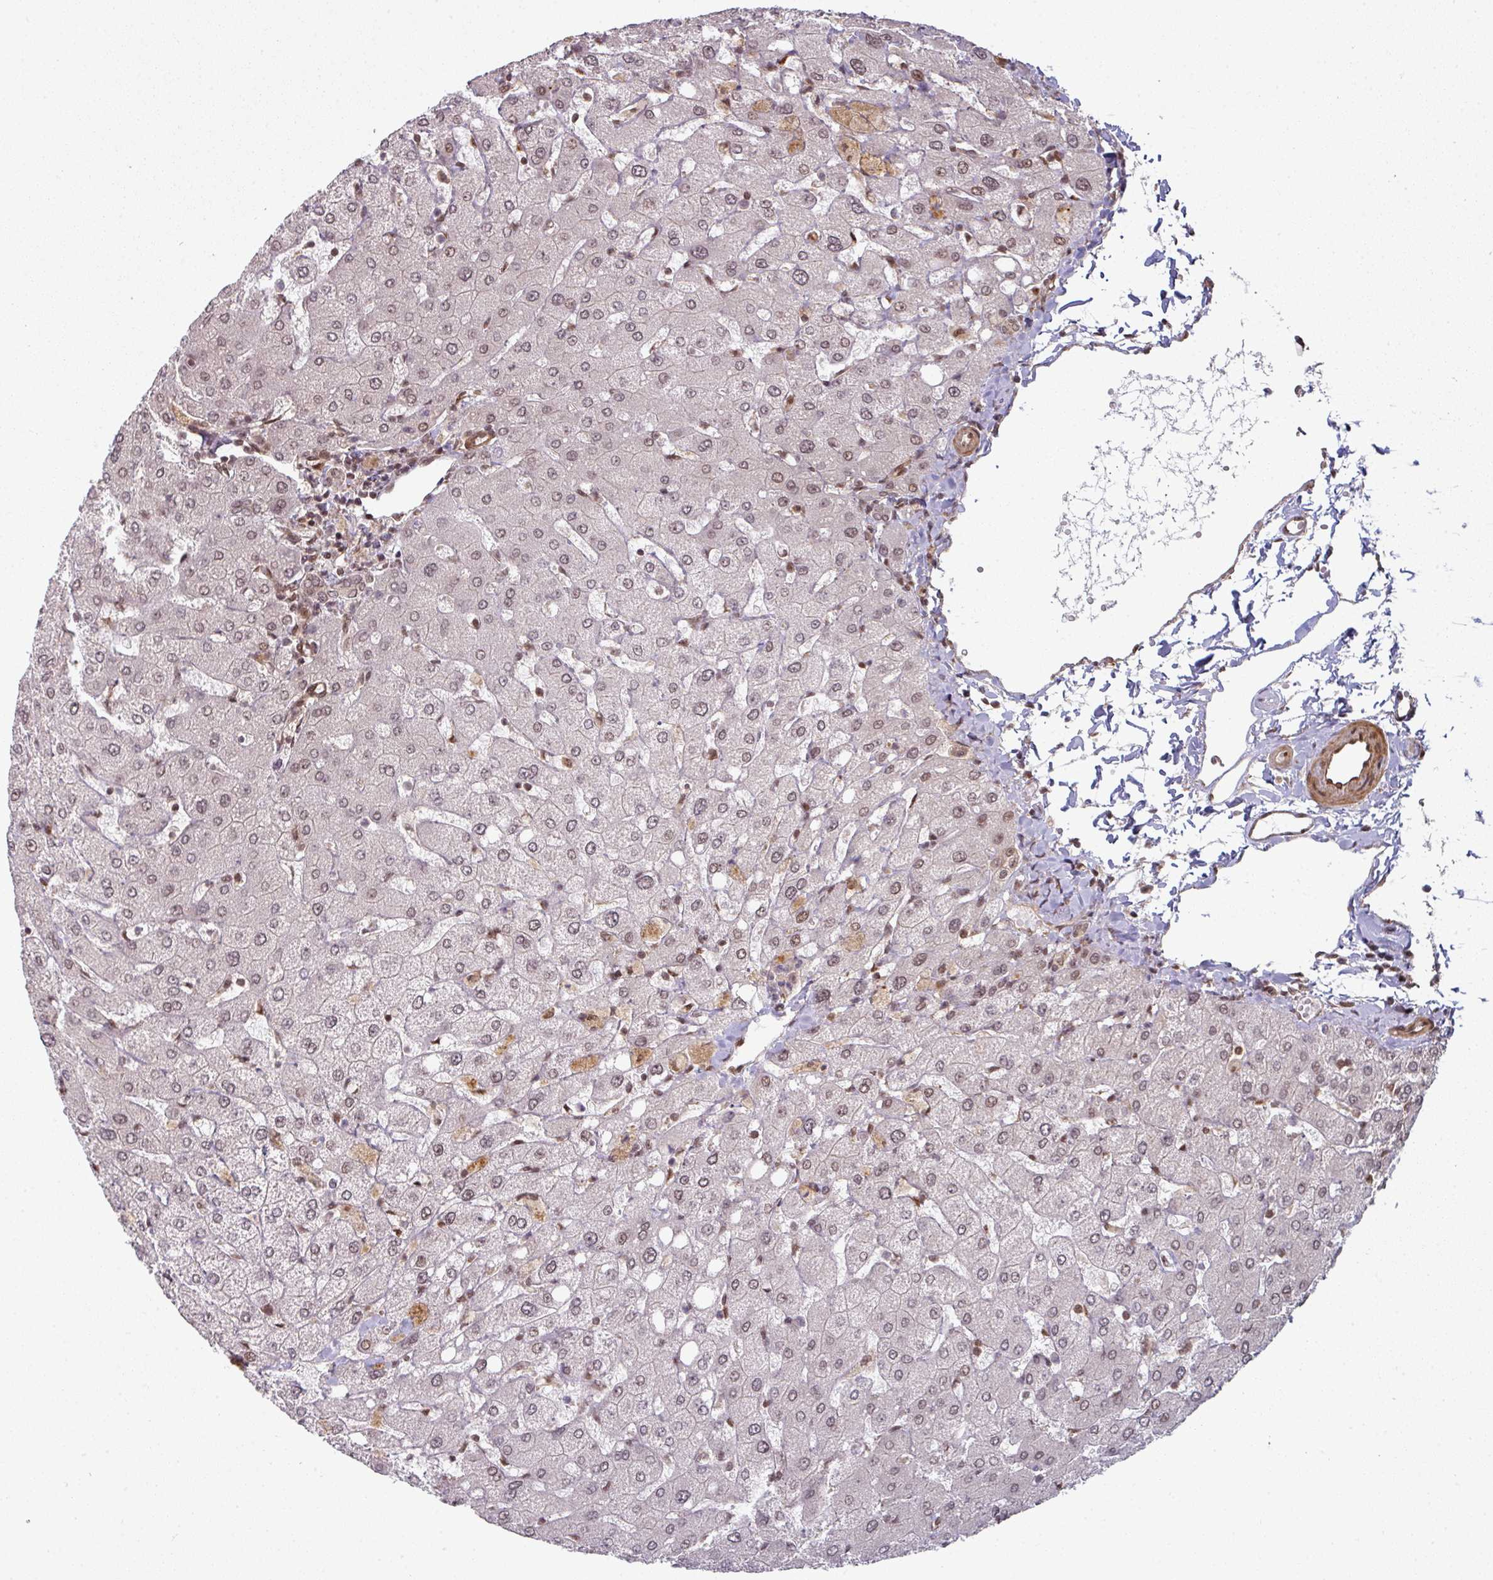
{"staining": {"intensity": "weak", "quantity": ">75%", "location": "nuclear"}, "tissue": "liver", "cell_type": "Cholangiocytes", "image_type": "normal", "snomed": [{"axis": "morphology", "description": "Normal tissue, NOS"}, {"axis": "topography", "description": "Liver"}], "caption": "This photomicrograph shows immunohistochemistry staining of benign human liver, with low weak nuclear staining in approximately >75% of cholangiocytes.", "gene": "SIK3", "patient": {"sex": "female", "age": 54}}